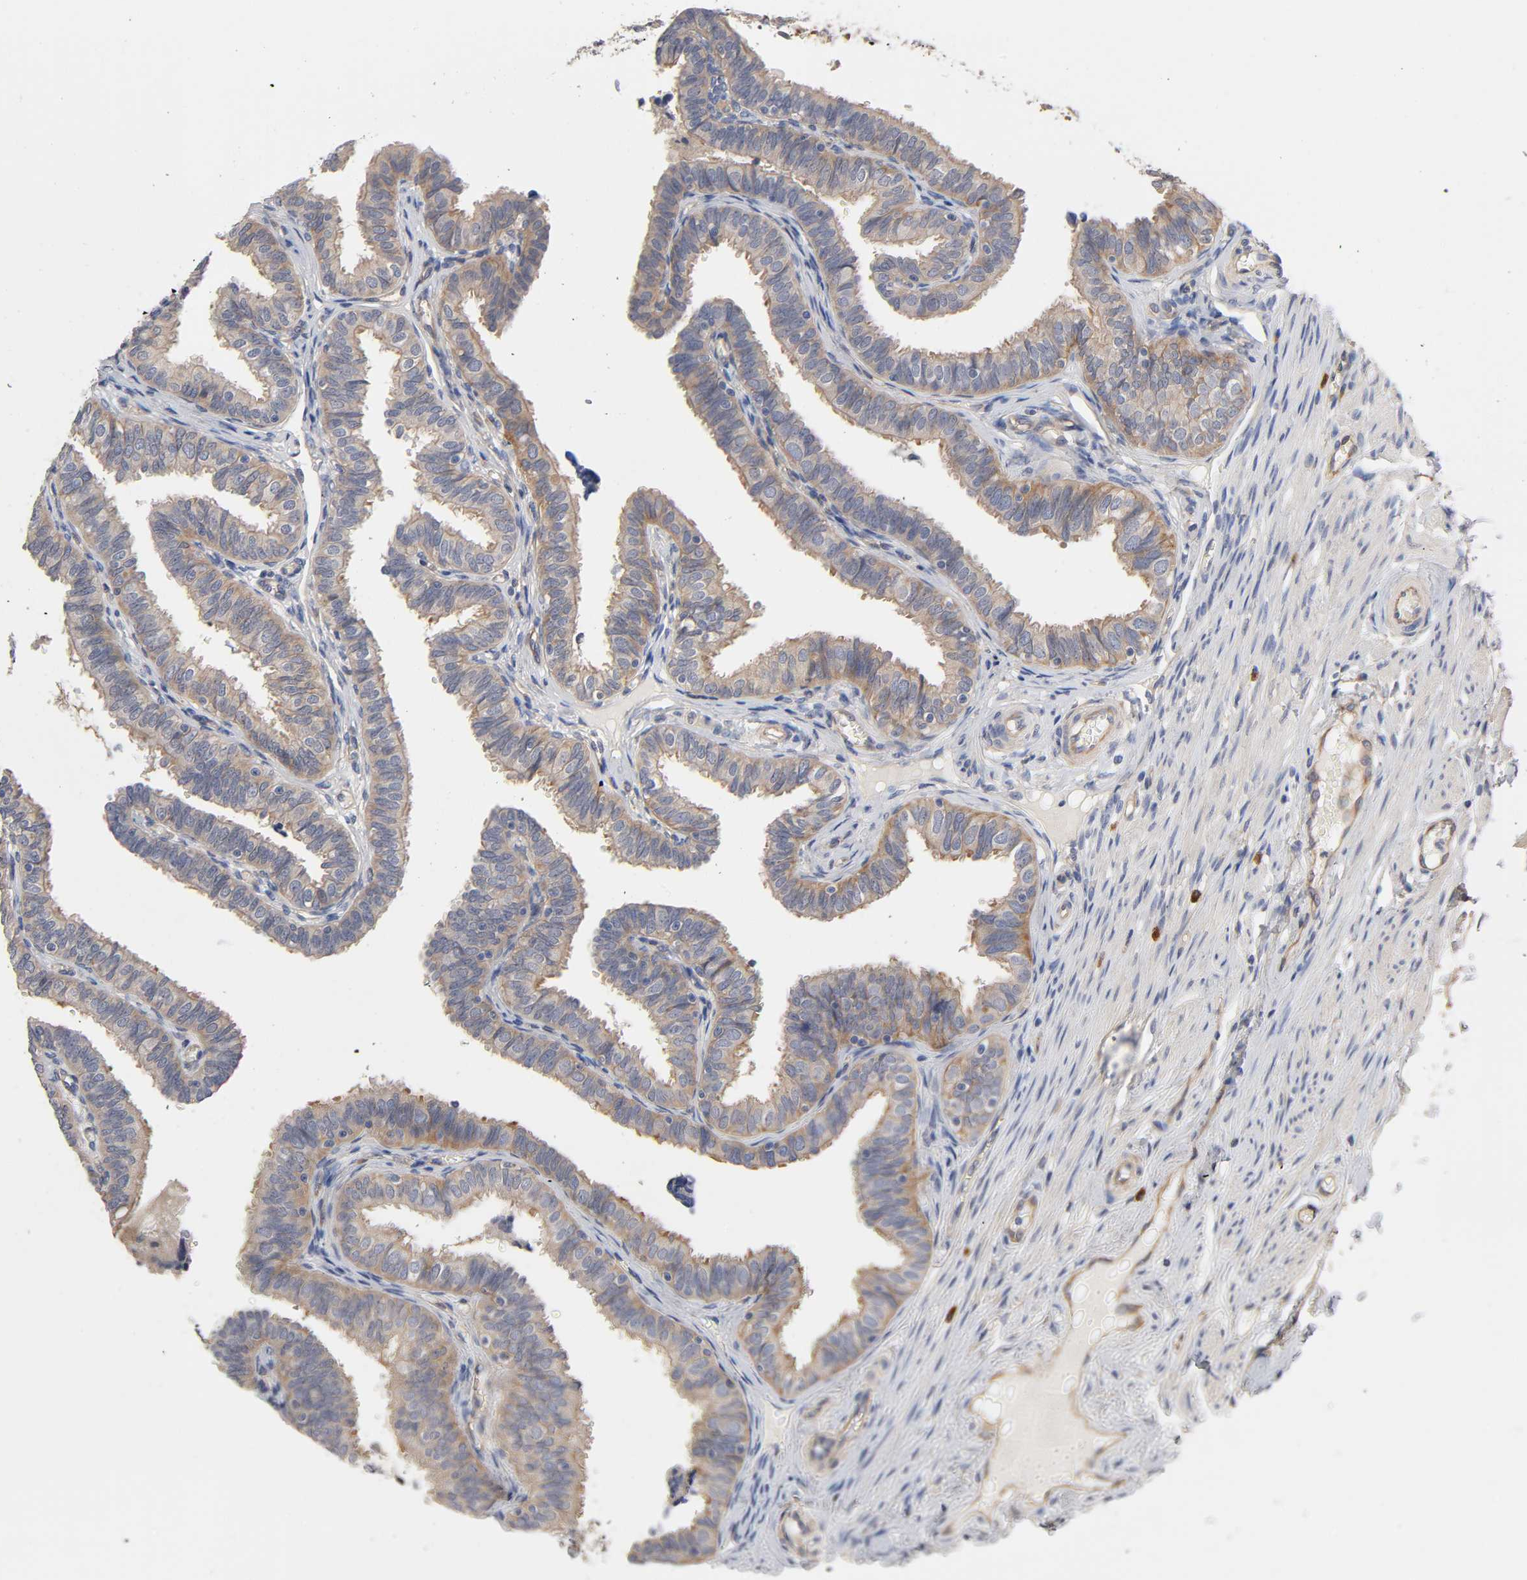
{"staining": {"intensity": "moderate", "quantity": ">75%", "location": "cytoplasmic/membranous"}, "tissue": "fallopian tube", "cell_type": "Glandular cells", "image_type": "normal", "snomed": [{"axis": "morphology", "description": "Normal tissue, NOS"}, {"axis": "topography", "description": "Fallopian tube"}], "caption": "Benign fallopian tube demonstrates moderate cytoplasmic/membranous expression in about >75% of glandular cells, visualized by immunohistochemistry.", "gene": "RAB13", "patient": {"sex": "female", "age": 46}}